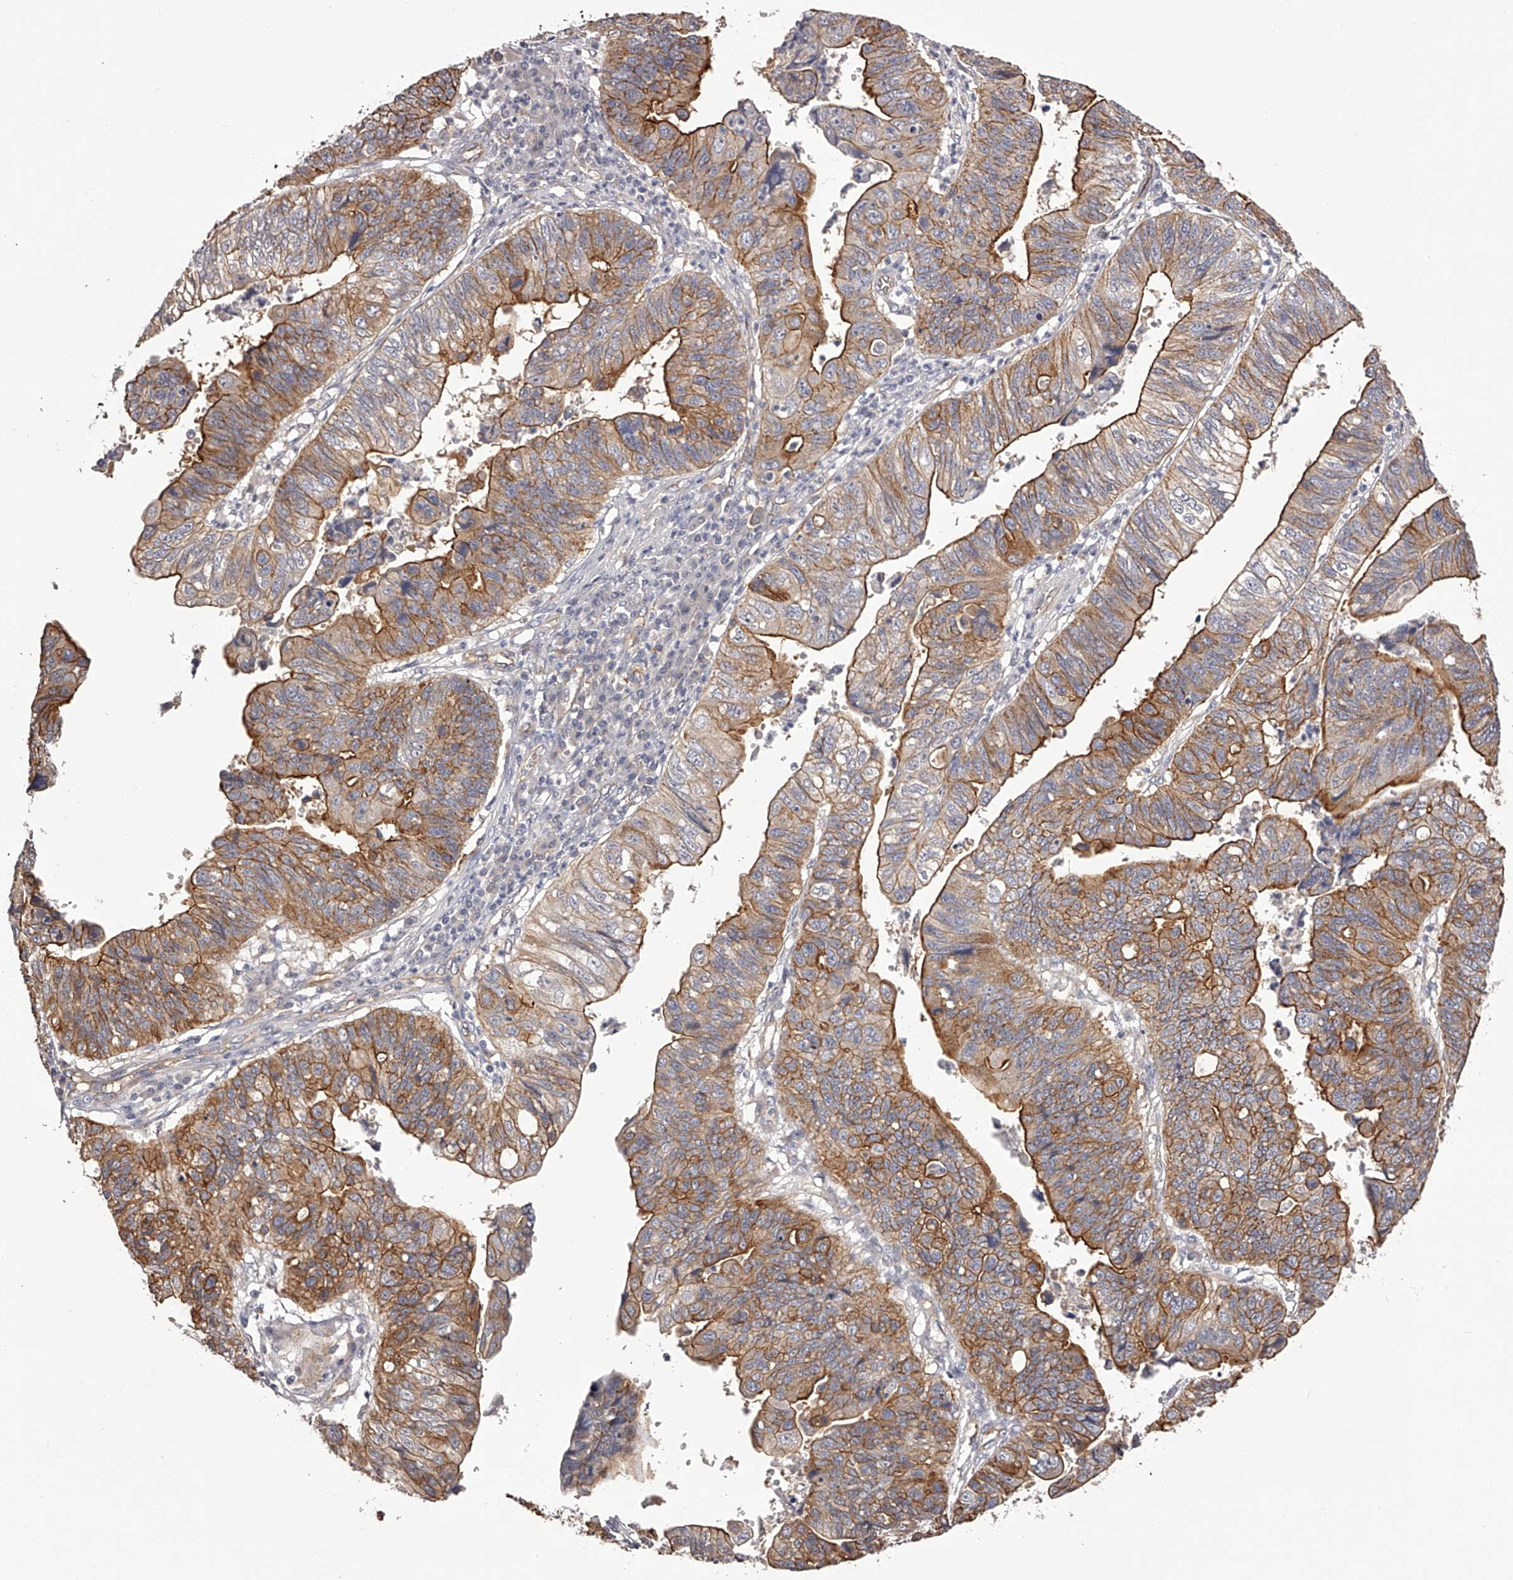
{"staining": {"intensity": "strong", "quantity": ">75%", "location": "cytoplasmic/membranous"}, "tissue": "stomach cancer", "cell_type": "Tumor cells", "image_type": "cancer", "snomed": [{"axis": "morphology", "description": "Adenocarcinoma, NOS"}, {"axis": "topography", "description": "Stomach"}], "caption": "A photomicrograph of stomach cancer stained for a protein demonstrates strong cytoplasmic/membranous brown staining in tumor cells. The protein of interest is stained brown, and the nuclei are stained in blue (DAB (3,3'-diaminobenzidine) IHC with brightfield microscopy, high magnification).", "gene": "LTV1", "patient": {"sex": "male", "age": 59}}